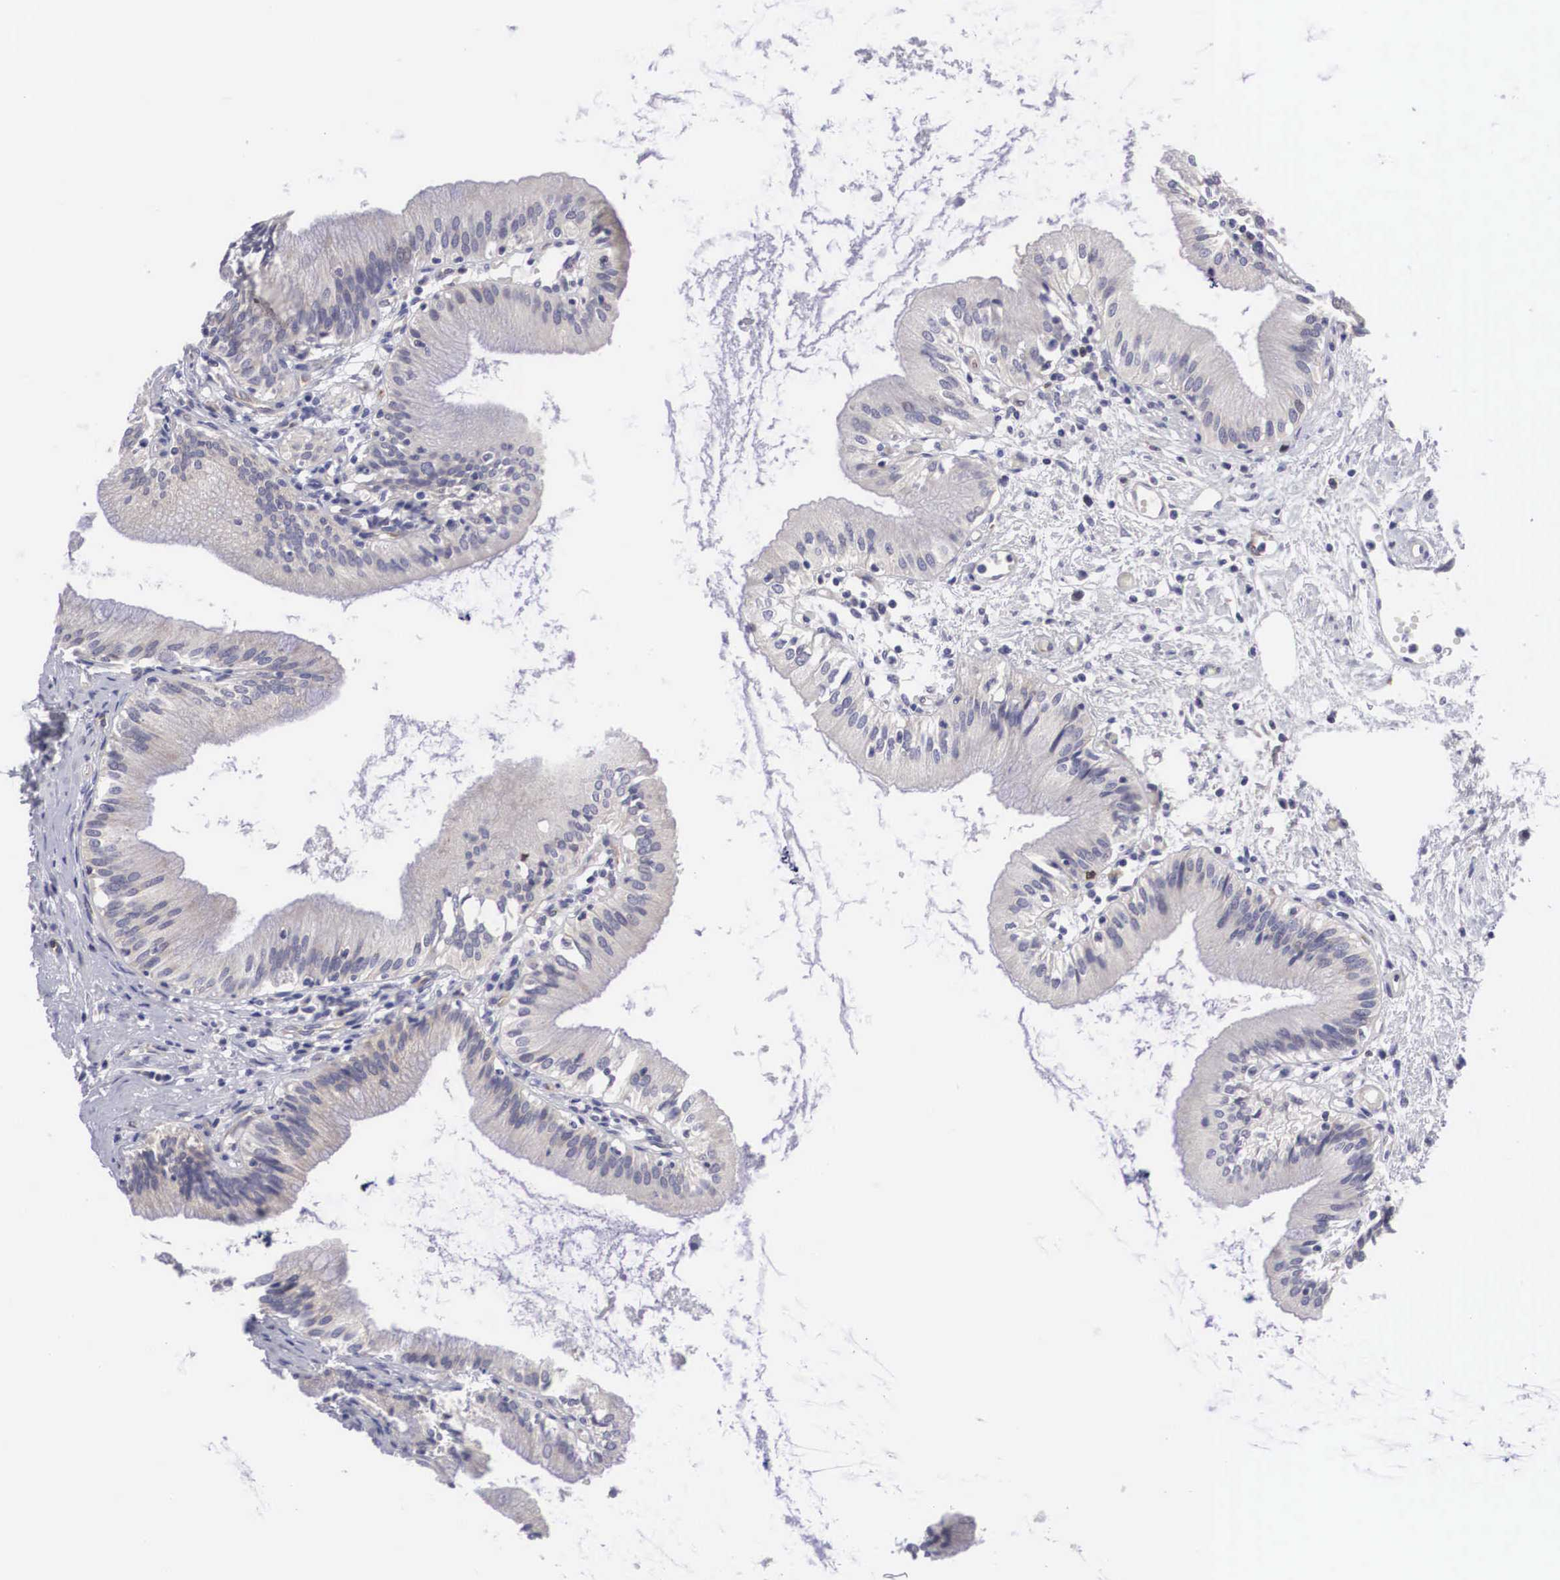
{"staining": {"intensity": "weak", "quantity": "25%-75%", "location": "cytoplasmic/membranous"}, "tissue": "gallbladder", "cell_type": "Glandular cells", "image_type": "normal", "snomed": [{"axis": "morphology", "description": "Normal tissue, NOS"}, {"axis": "topography", "description": "Gallbladder"}], "caption": "IHC of unremarkable gallbladder demonstrates low levels of weak cytoplasmic/membranous expression in approximately 25%-75% of glandular cells.", "gene": "MAST4", "patient": {"sex": "male", "age": 58}}